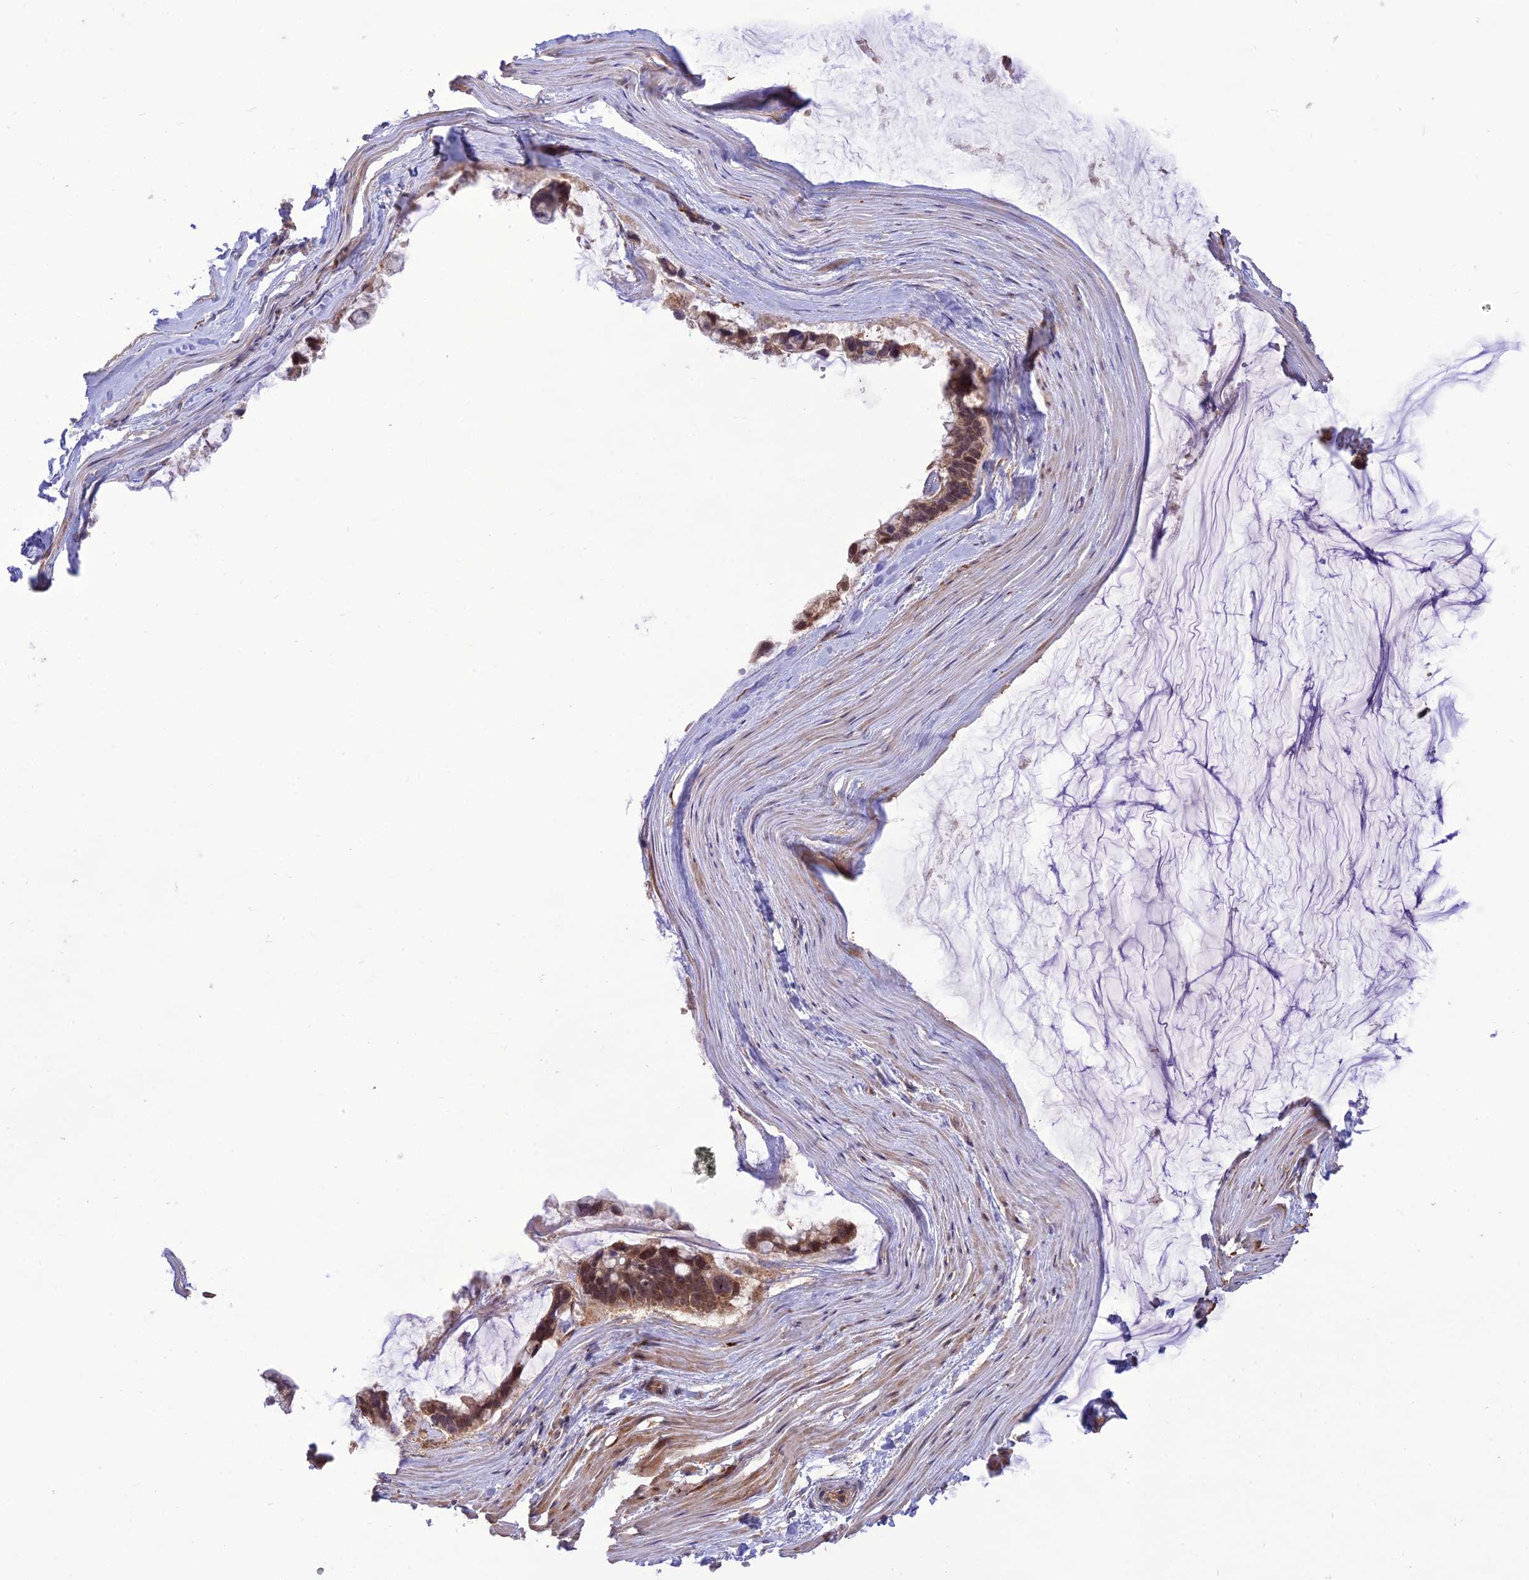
{"staining": {"intensity": "moderate", "quantity": ">75%", "location": "cytoplasmic/membranous,nuclear"}, "tissue": "ovarian cancer", "cell_type": "Tumor cells", "image_type": "cancer", "snomed": [{"axis": "morphology", "description": "Cystadenocarcinoma, mucinous, NOS"}, {"axis": "topography", "description": "Ovary"}], "caption": "An image of human ovarian cancer stained for a protein shows moderate cytoplasmic/membranous and nuclear brown staining in tumor cells.", "gene": "NDUFC1", "patient": {"sex": "female", "age": 39}}